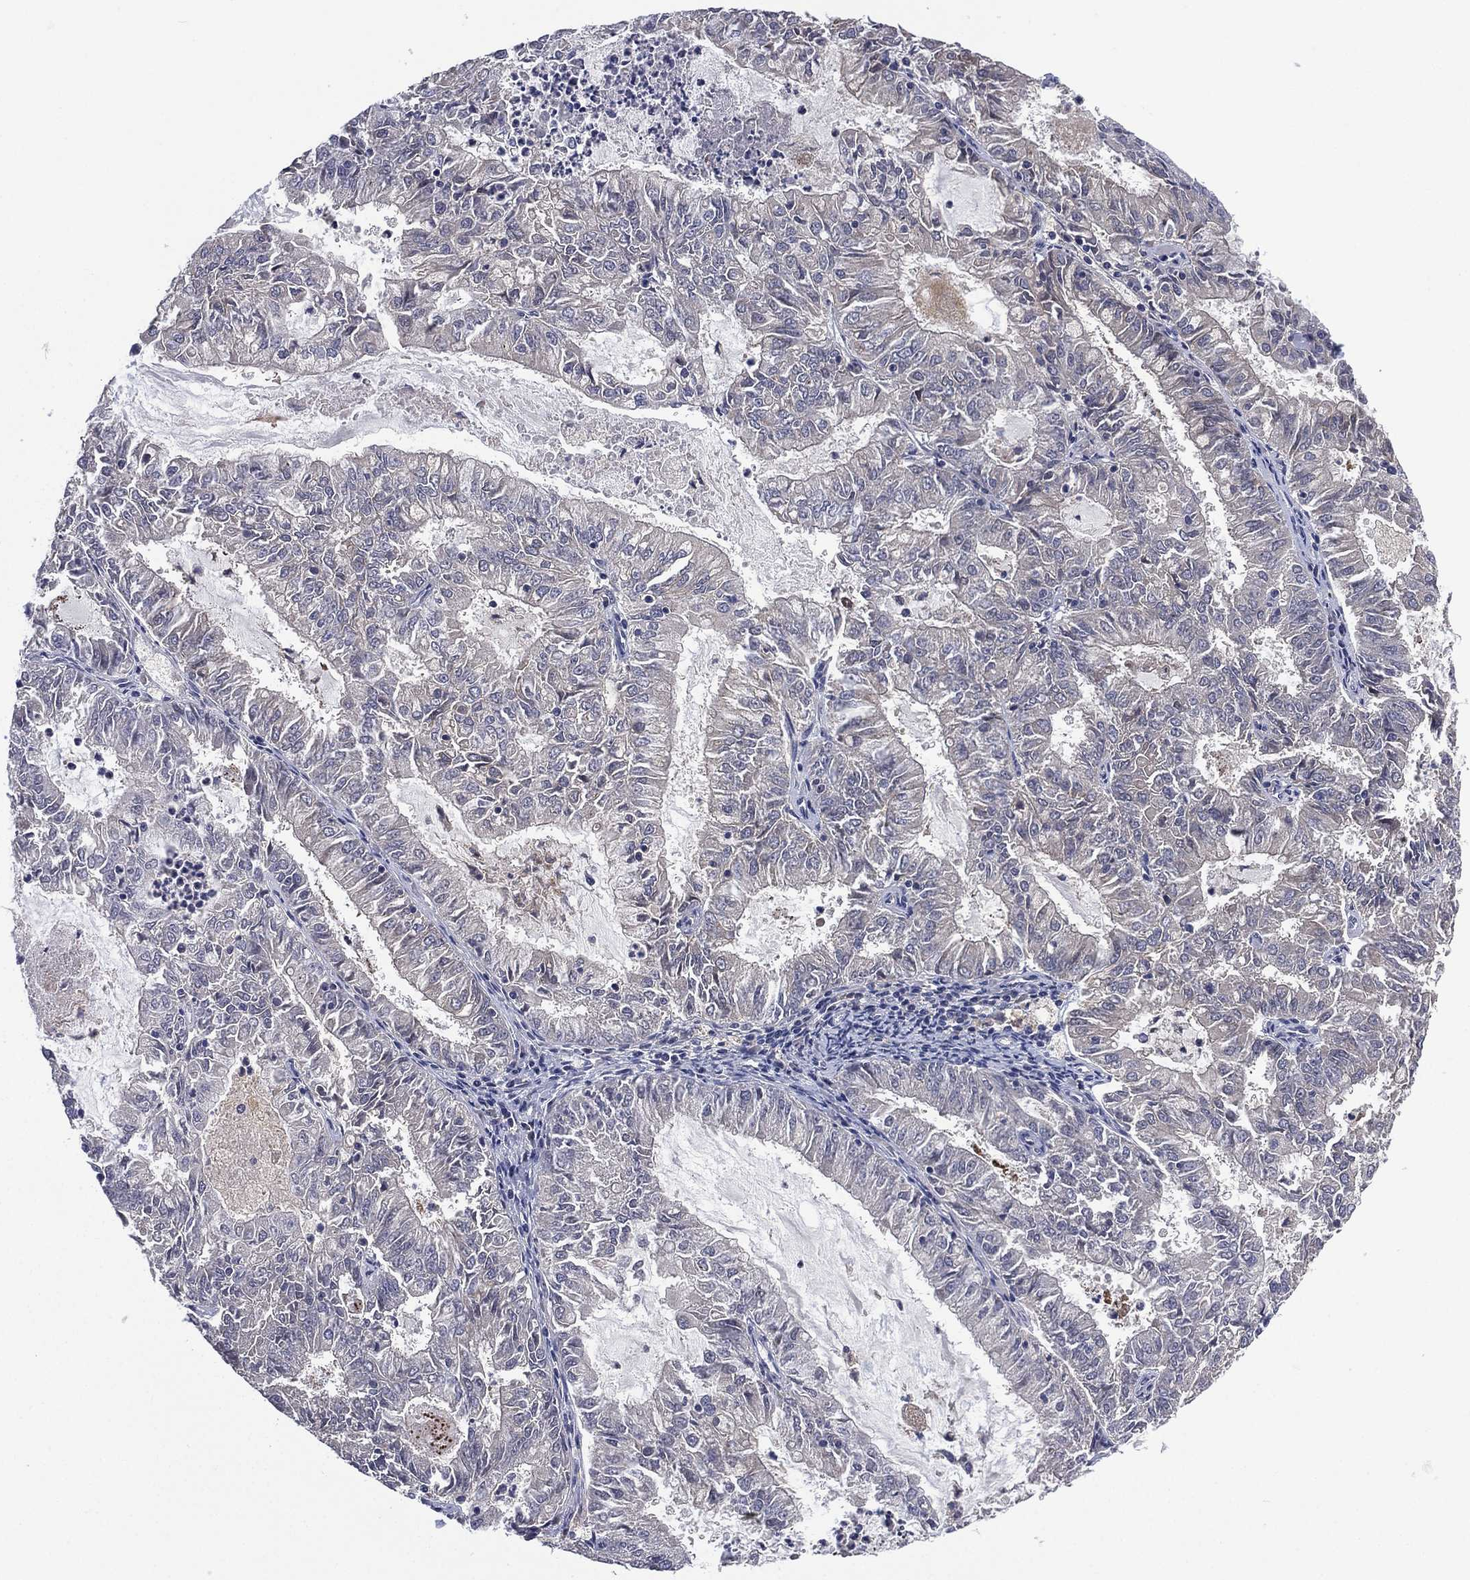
{"staining": {"intensity": "negative", "quantity": "none", "location": "none"}, "tissue": "endometrial cancer", "cell_type": "Tumor cells", "image_type": "cancer", "snomed": [{"axis": "morphology", "description": "Adenocarcinoma, NOS"}, {"axis": "topography", "description": "Endometrium"}], "caption": "Immunohistochemical staining of endometrial cancer shows no significant staining in tumor cells.", "gene": "MPP7", "patient": {"sex": "female", "age": 57}}